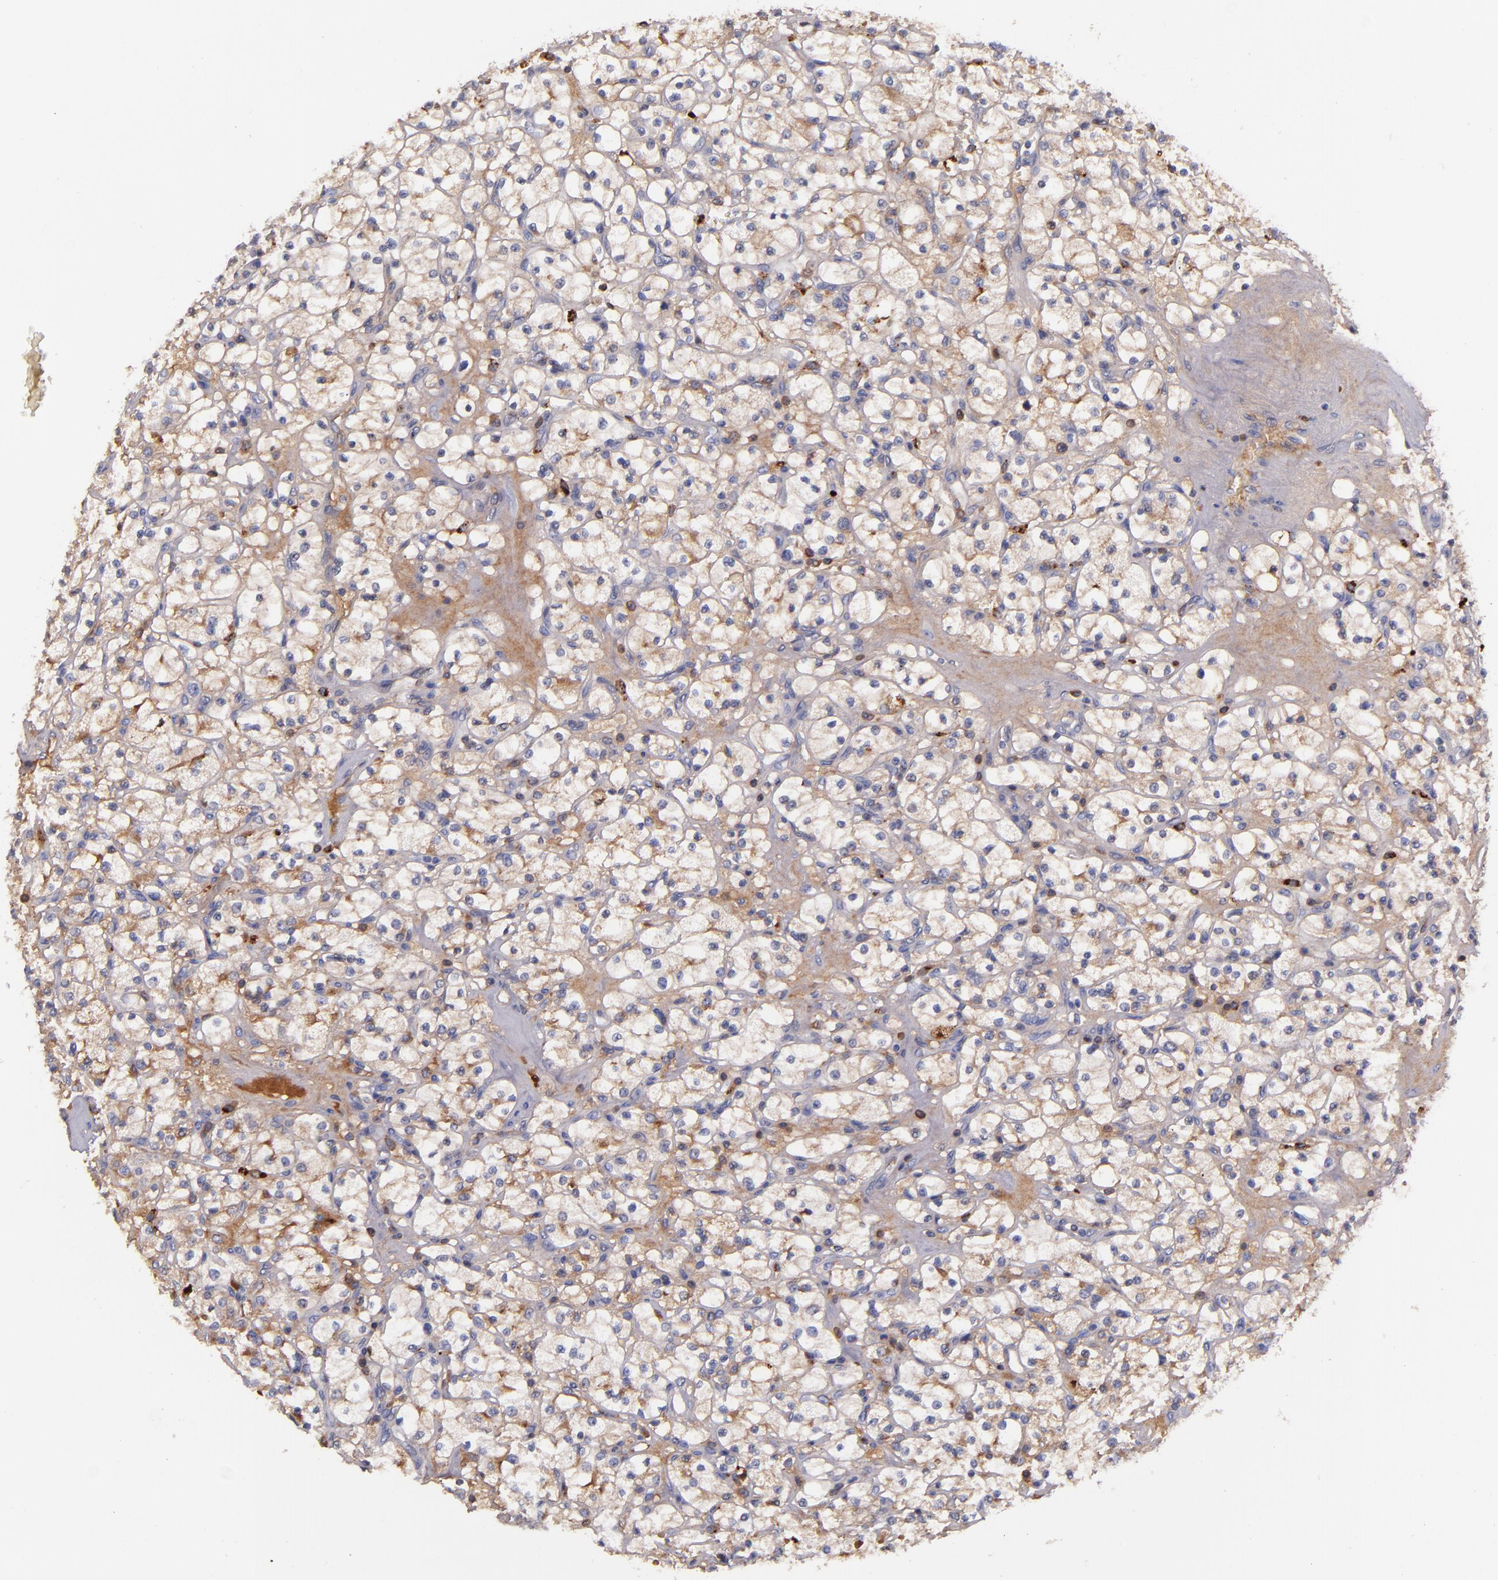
{"staining": {"intensity": "moderate", "quantity": ">75%", "location": "cytoplasmic/membranous"}, "tissue": "renal cancer", "cell_type": "Tumor cells", "image_type": "cancer", "snomed": [{"axis": "morphology", "description": "Adenocarcinoma, NOS"}, {"axis": "topography", "description": "Kidney"}], "caption": "Tumor cells demonstrate moderate cytoplasmic/membranous staining in about >75% of cells in adenocarcinoma (renal).", "gene": "KNG1", "patient": {"sex": "female", "age": 83}}